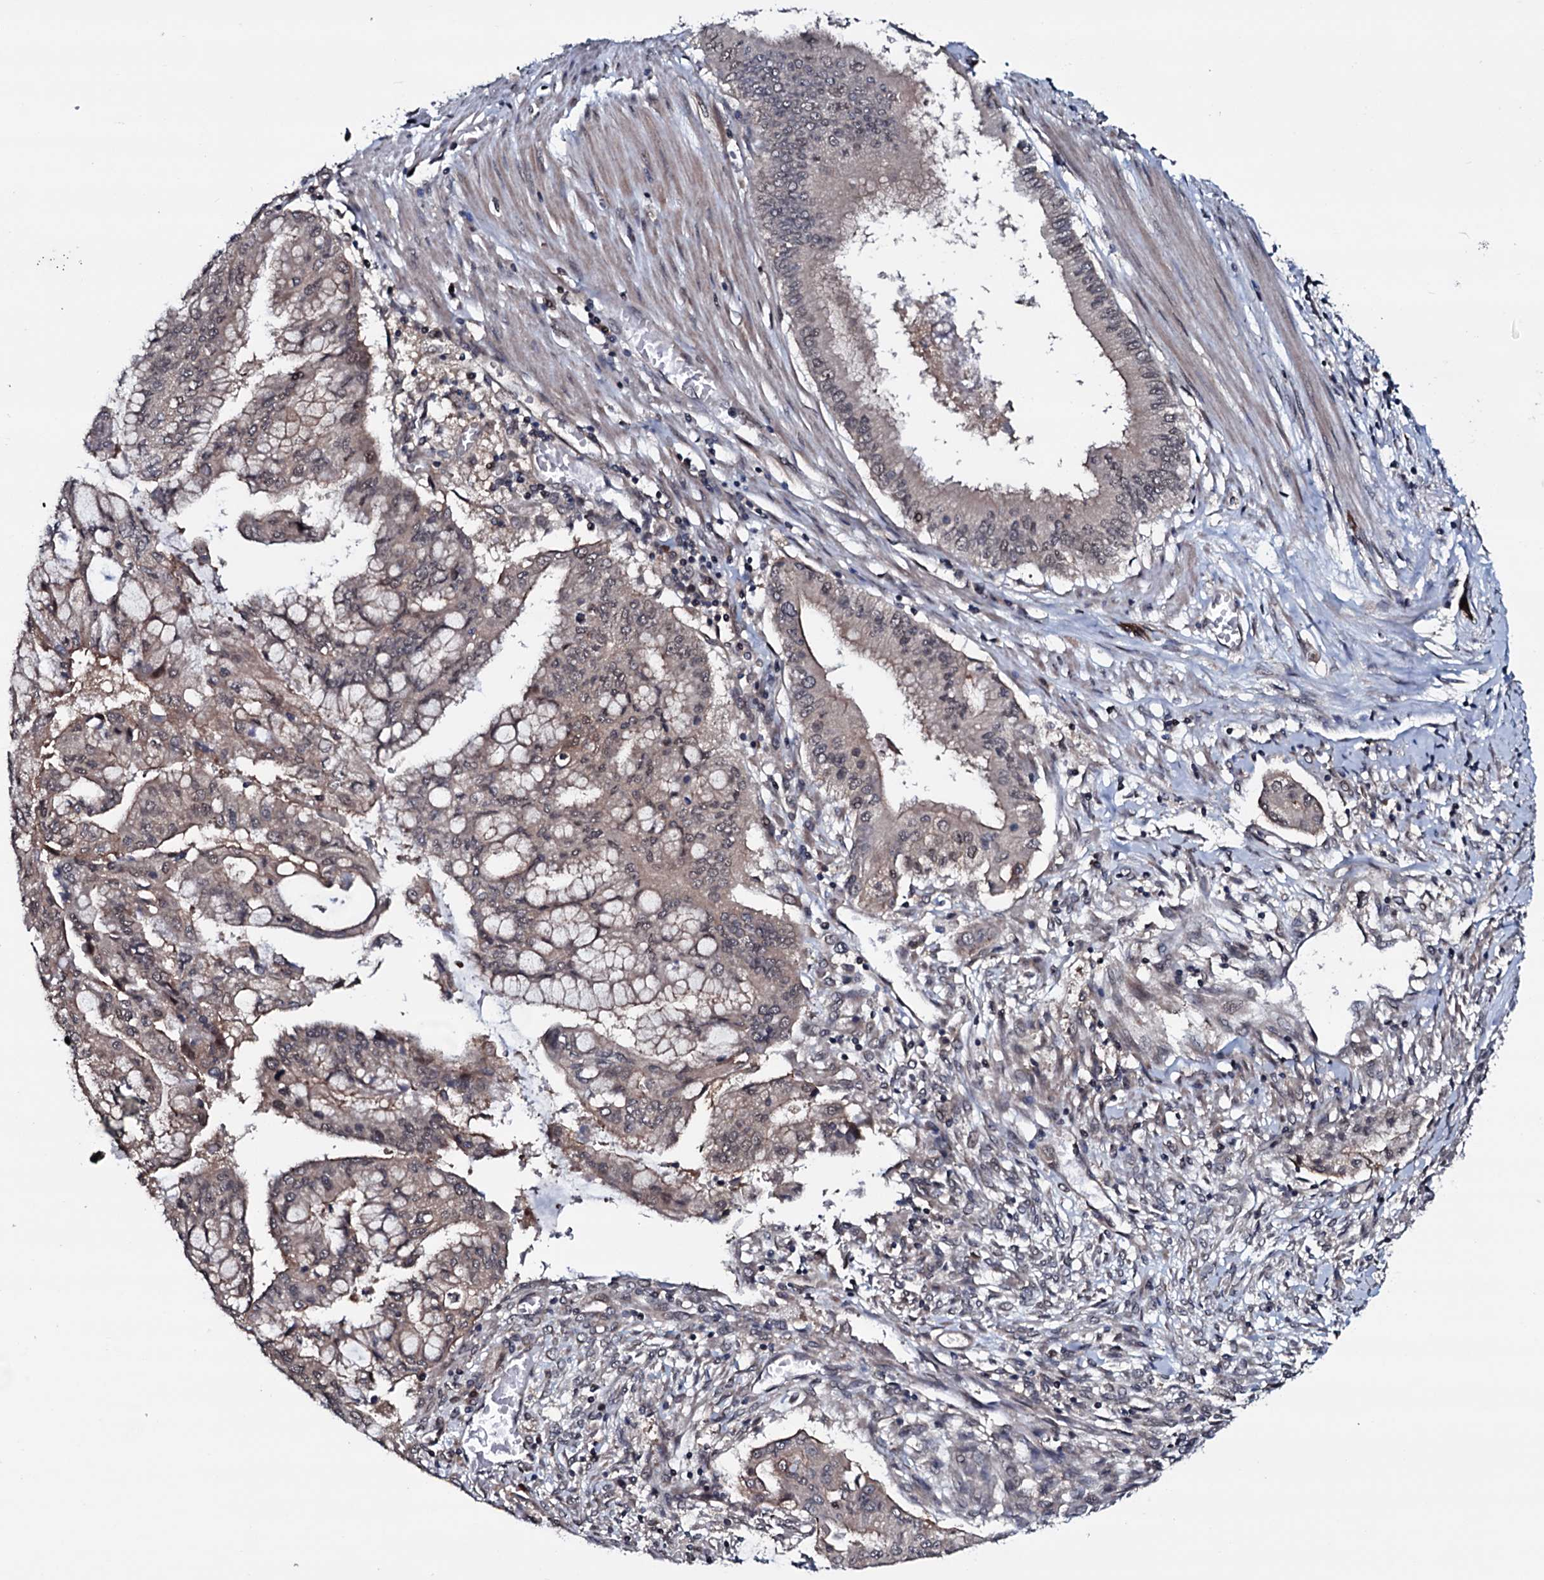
{"staining": {"intensity": "moderate", "quantity": "25%-75%", "location": "cytoplasmic/membranous,nuclear"}, "tissue": "pancreatic cancer", "cell_type": "Tumor cells", "image_type": "cancer", "snomed": [{"axis": "morphology", "description": "Adenocarcinoma, NOS"}, {"axis": "topography", "description": "Pancreas"}], "caption": "Immunohistochemistry (IHC) histopathology image of neoplastic tissue: adenocarcinoma (pancreatic) stained using immunohistochemistry demonstrates medium levels of moderate protein expression localized specifically in the cytoplasmic/membranous and nuclear of tumor cells, appearing as a cytoplasmic/membranous and nuclear brown color.", "gene": "OGFOD2", "patient": {"sex": "male", "age": 46}}